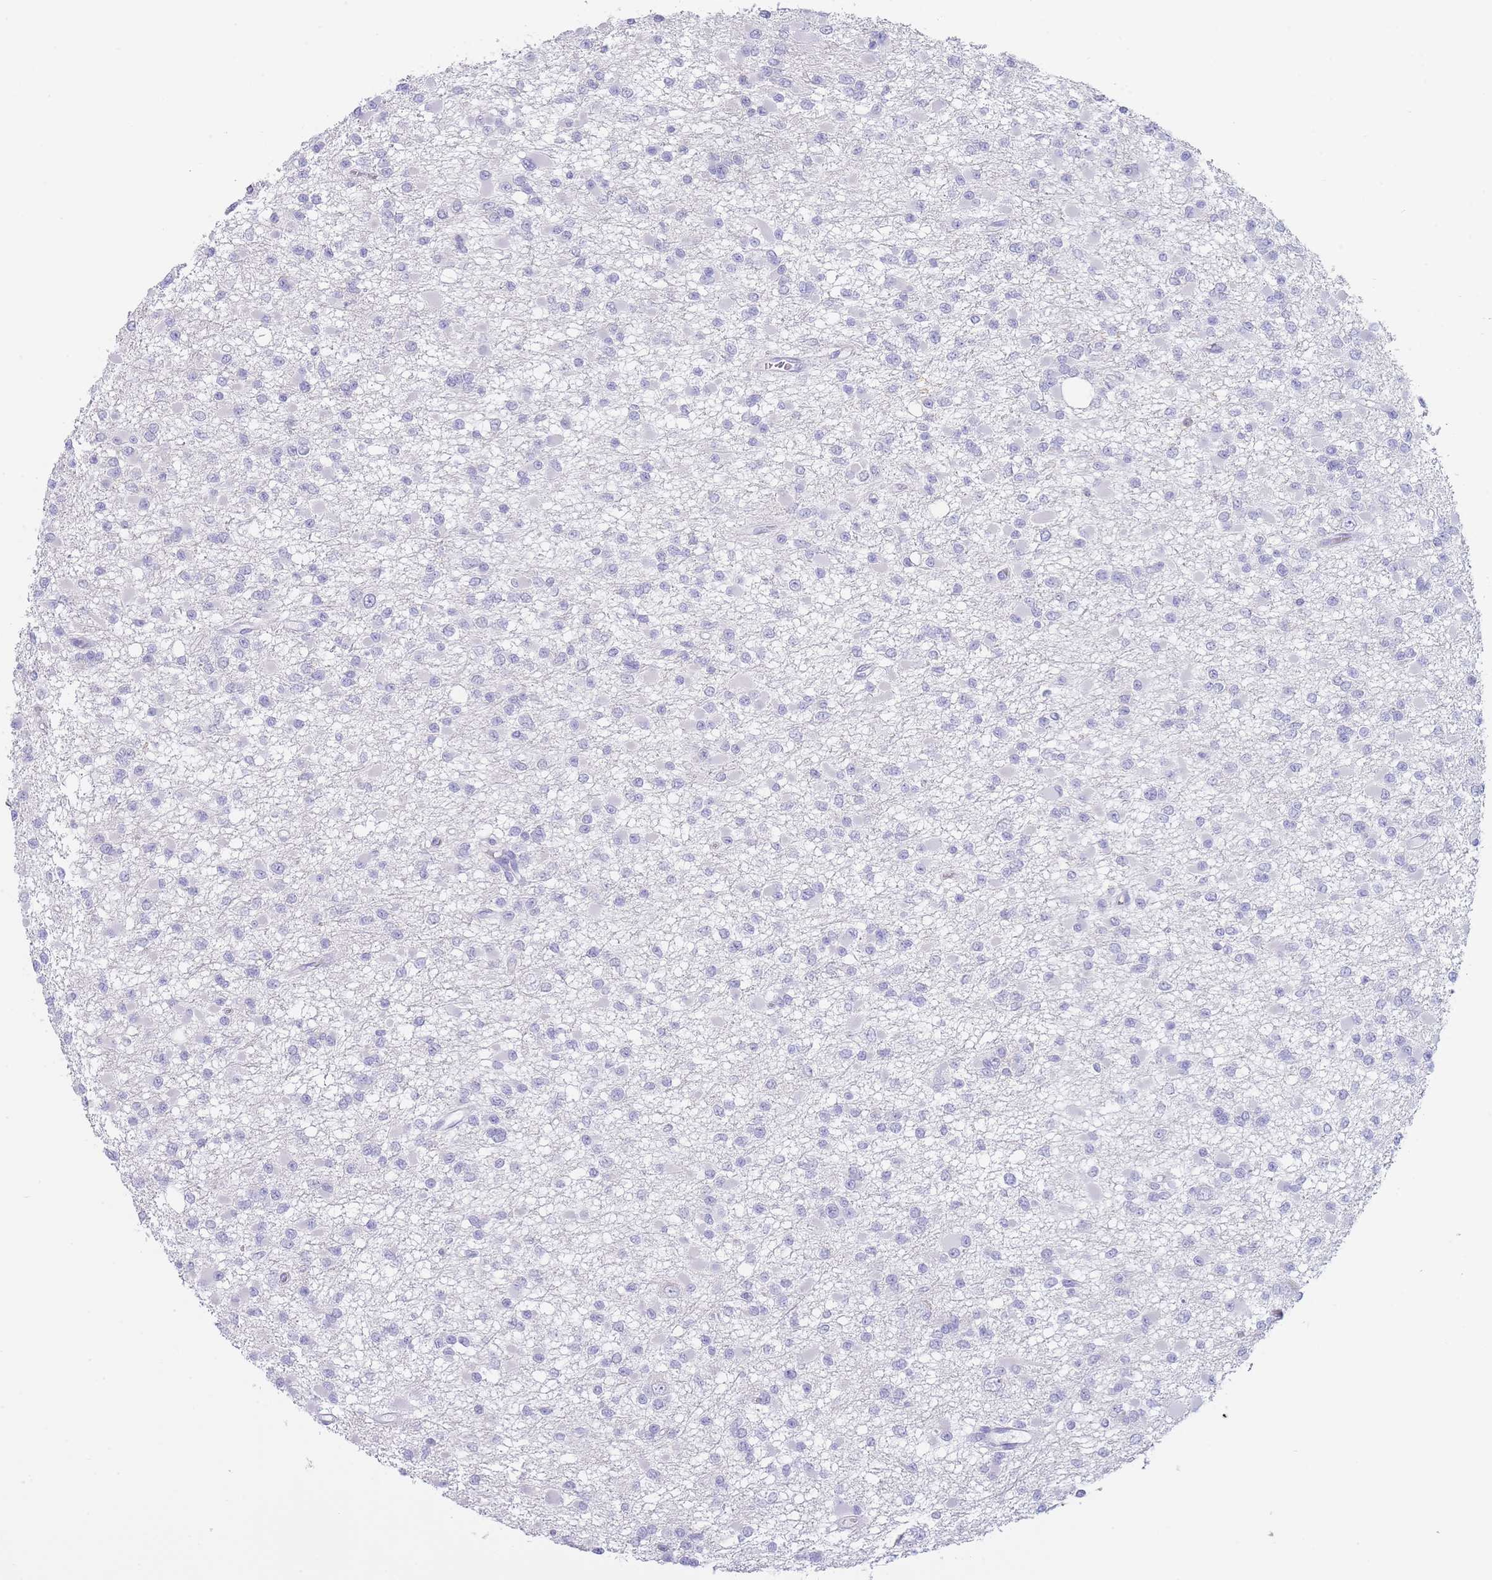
{"staining": {"intensity": "negative", "quantity": "none", "location": "none"}, "tissue": "glioma", "cell_type": "Tumor cells", "image_type": "cancer", "snomed": [{"axis": "morphology", "description": "Glioma, malignant, Low grade"}, {"axis": "topography", "description": "Brain"}], "caption": "Micrograph shows no significant protein expression in tumor cells of malignant glioma (low-grade). Nuclei are stained in blue.", "gene": "CD37", "patient": {"sex": "female", "age": 22}}